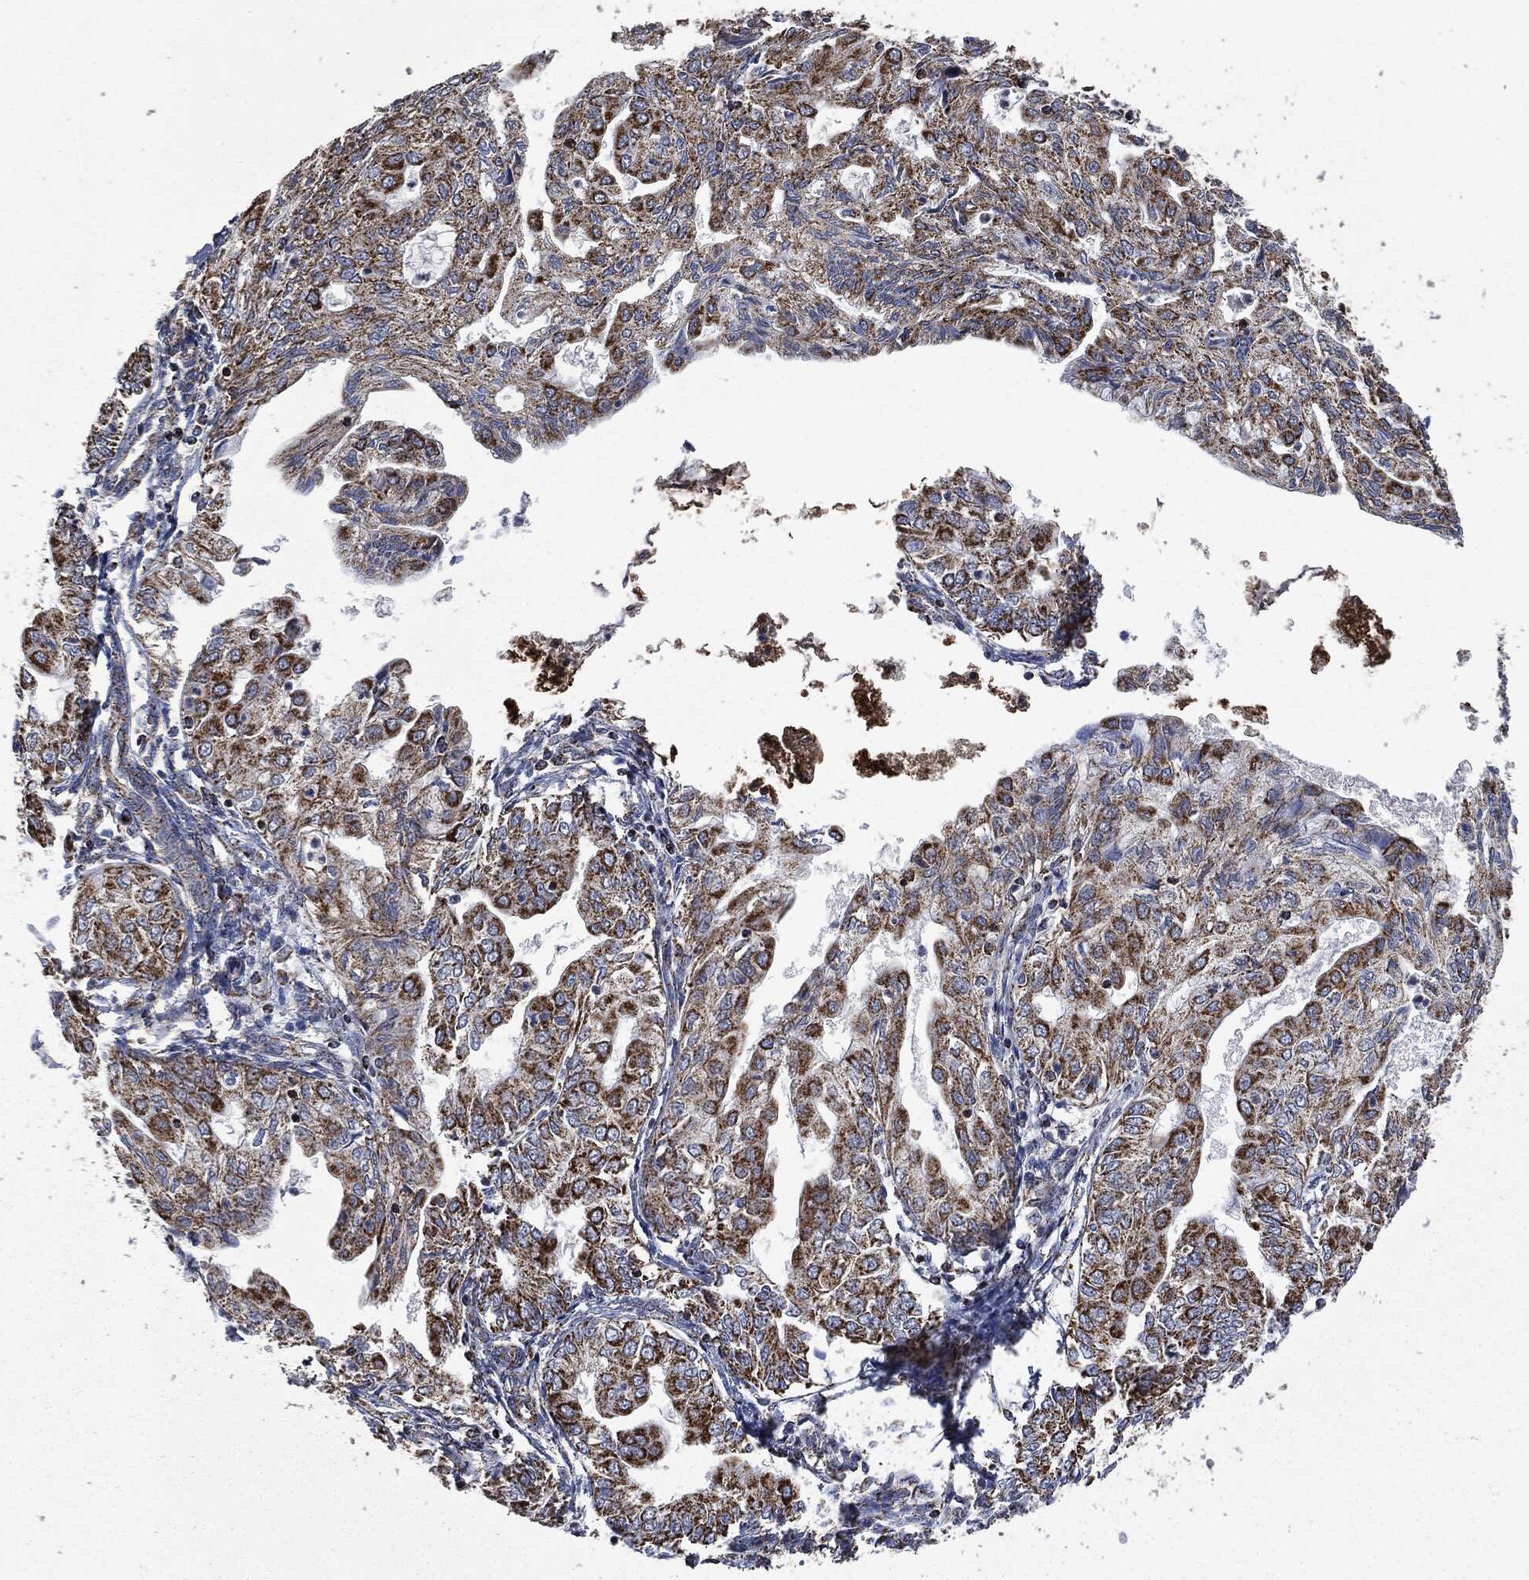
{"staining": {"intensity": "strong", "quantity": ">75%", "location": "cytoplasmic/membranous"}, "tissue": "endometrial cancer", "cell_type": "Tumor cells", "image_type": "cancer", "snomed": [{"axis": "morphology", "description": "Adenocarcinoma, NOS"}, {"axis": "topography", "description": "Endometrium"}], "caption": "This is an image of IHC staining of adenocarcinoma (endometrial), which shows strong positivity in the cytoplasmic/membranous of tumor cells.", "gene": "RYK", "patient": {"sex": "female", "age": 68}}